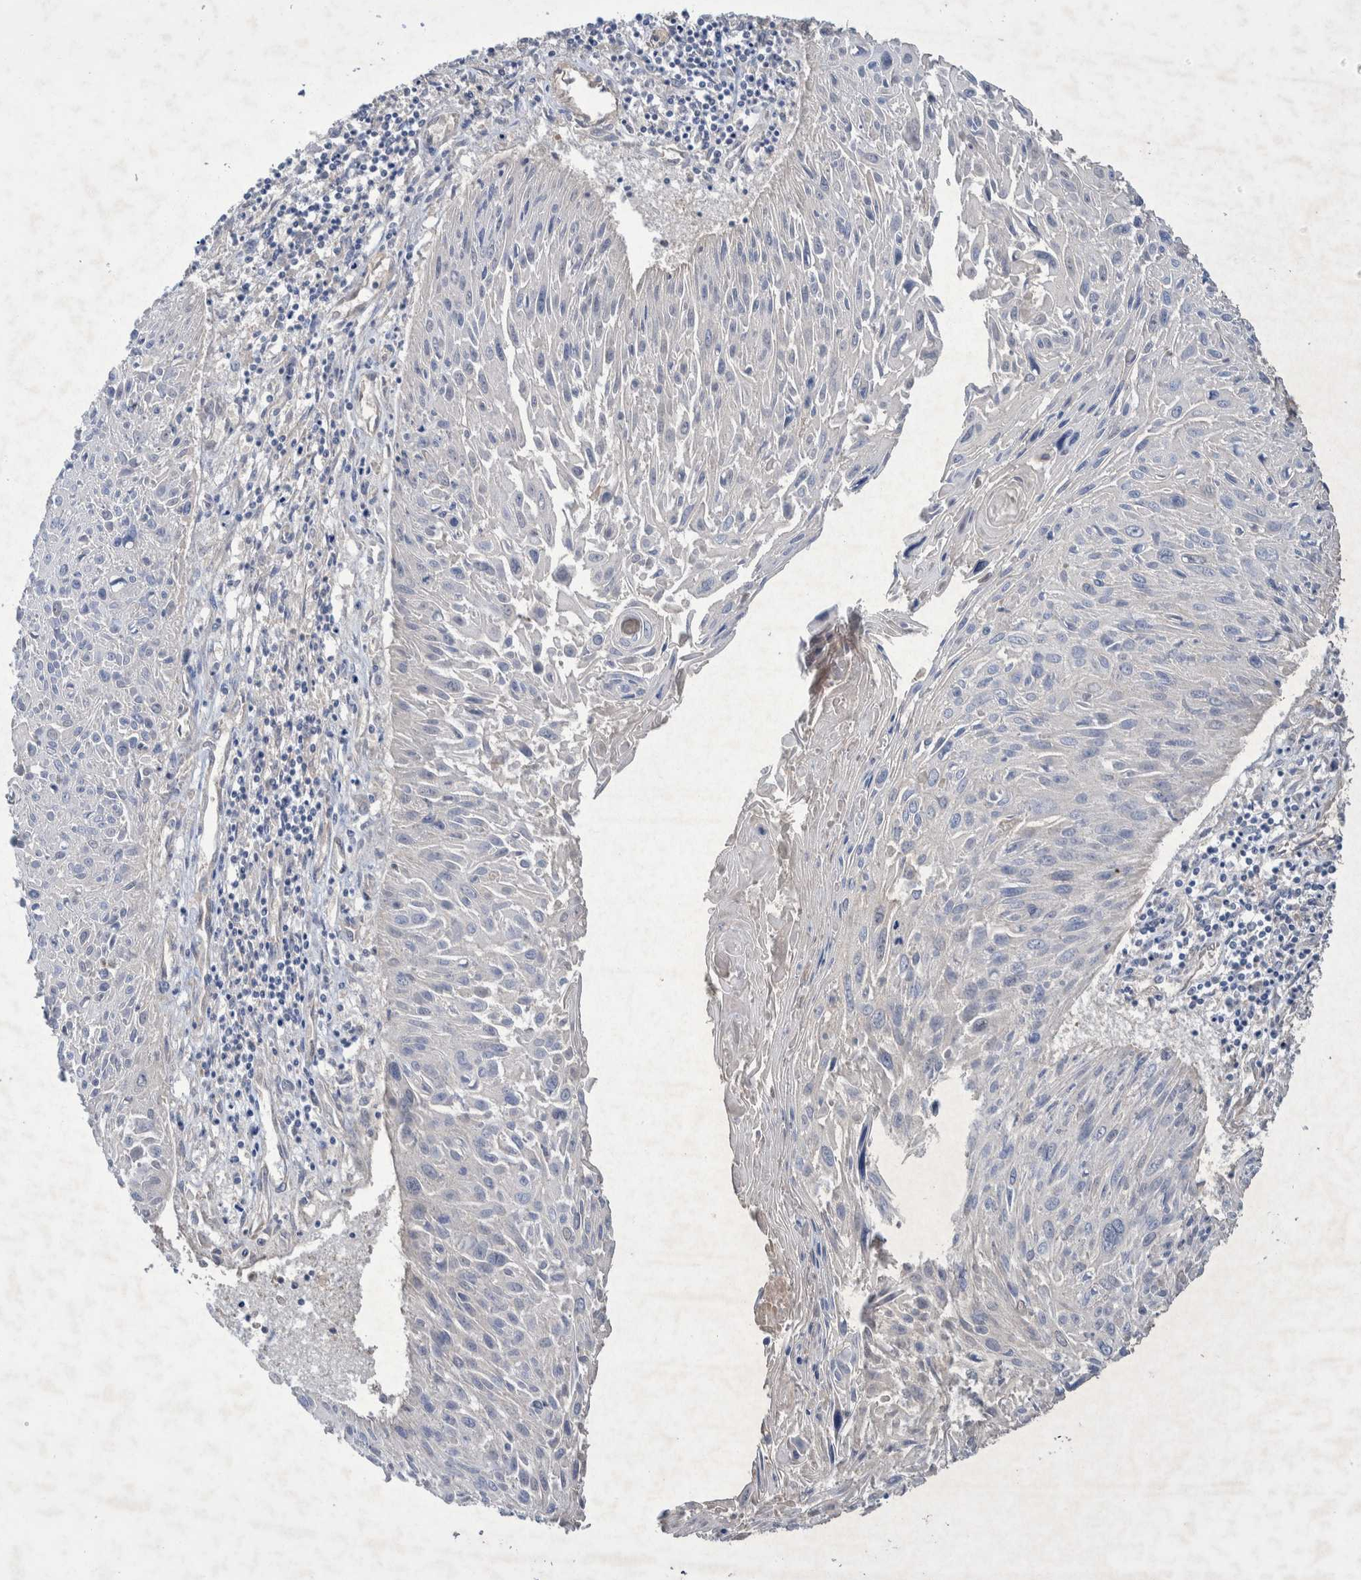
{"staining": {"intensity": "negative", "quantity": "none", "location": "none"}, "tissue": "cervical cancer", "cell_type": "Tumor cells", "image_type": "cancer", "snomed": [{"axis": "morphology", "description": "Squamous cell carcinoma, NOS"}, {"axis": "topography", "description": "Cervix"}], "caption": "Tumor cells are negative for brown protein staining in cervical cancer.", "gene": "PLPBP", "patient": {"sex": "female", "age": 51}}